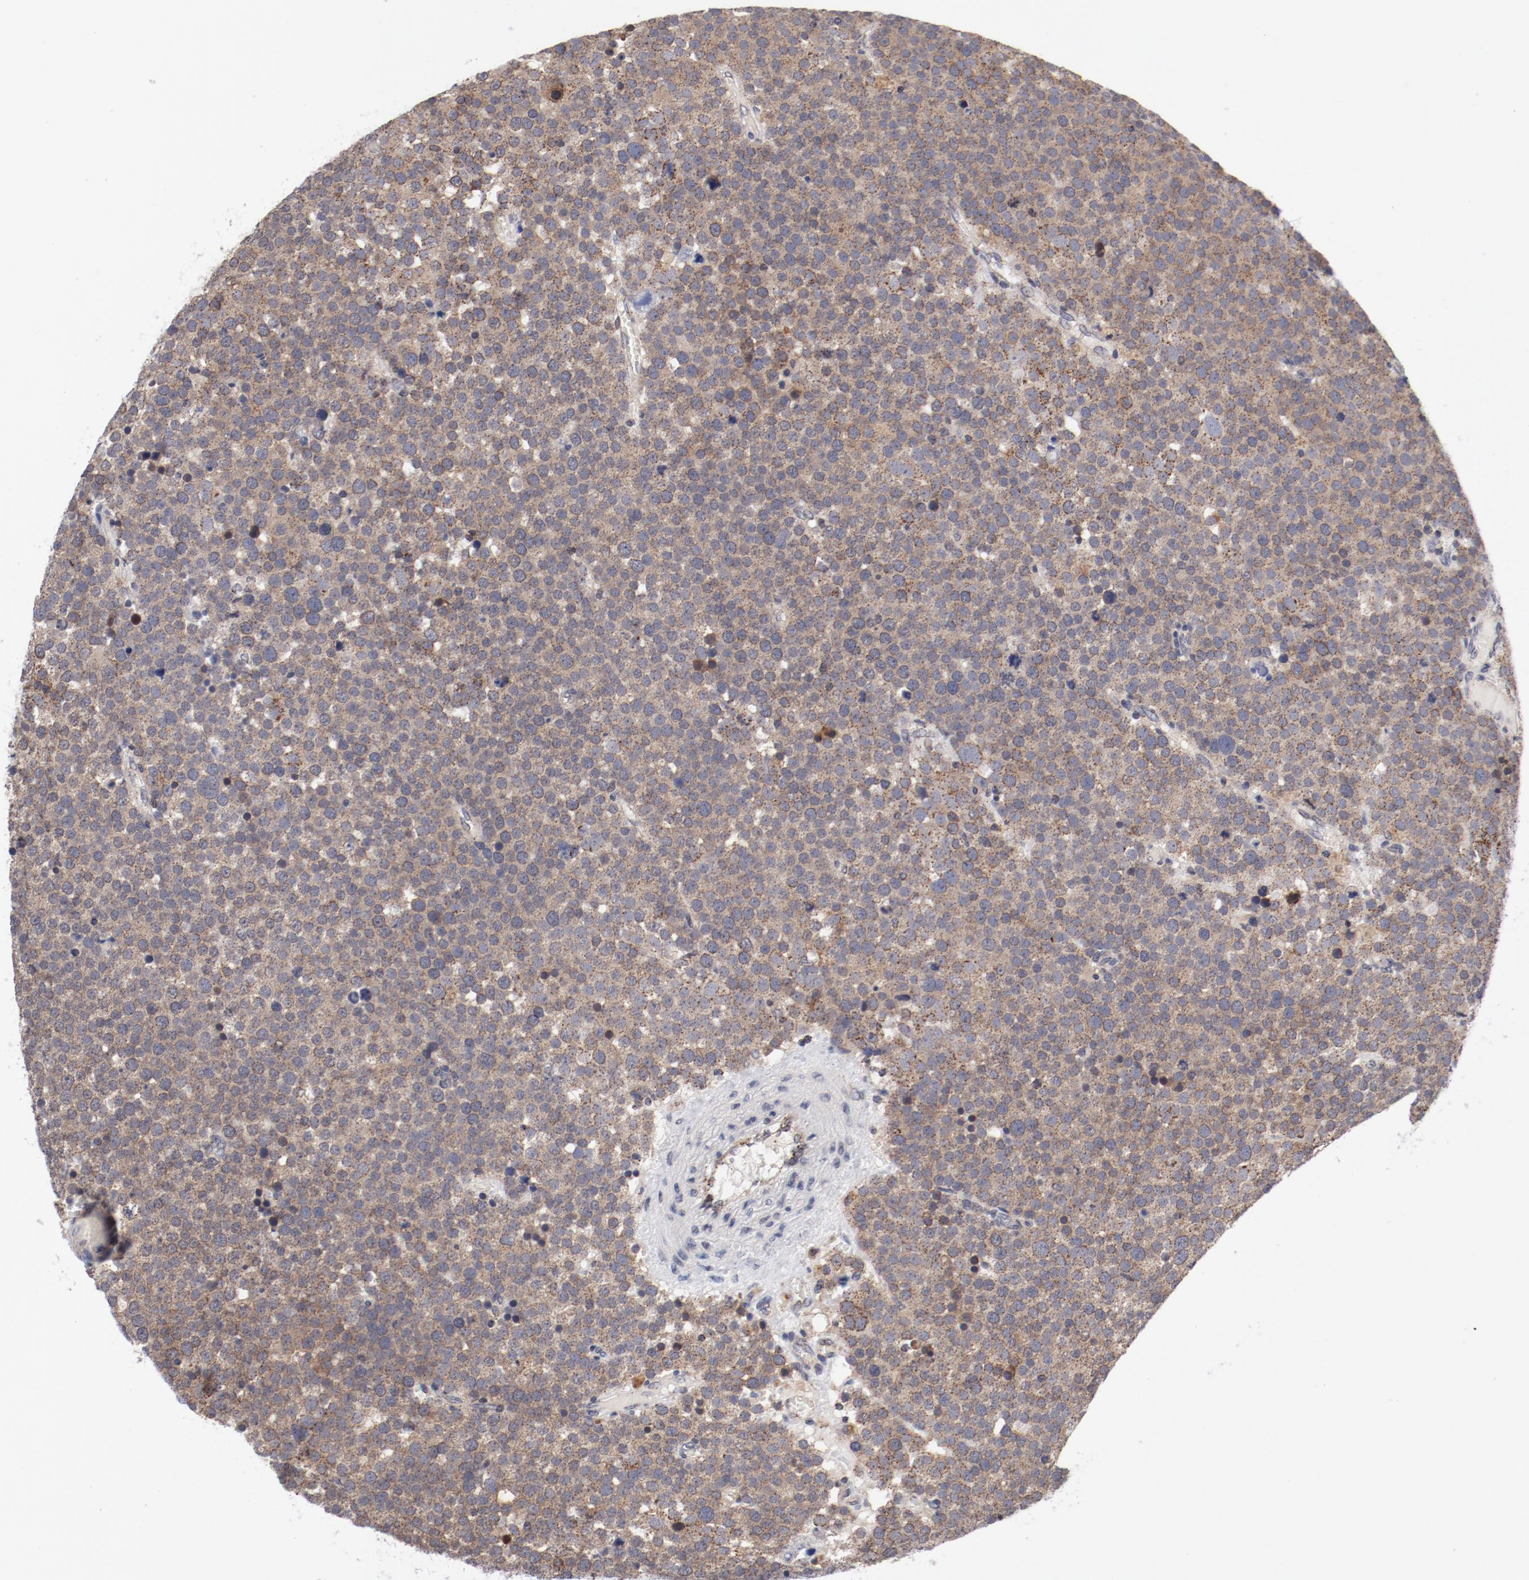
{"staining": {"intensity": "weak", "quantity": ">75%", "location": "cytoplasmic/membranous"}, "tissue": "testis cancer", "cell_type": "Tumor cells", "image_type": "cancer", "snomed": [{"axis": "morphology", "description": "Seminoma, NOS"}, {"axis": "topography", "description": "Testis"}], "caption": "Testis seminoma tissue displays weak cytoplasmic/membranous expression in about >75% of tumor cells (brown staining indicates protein expression, while blue staining denotes nuclei).", "gene": "RPL12", "patient": {"sex": "male", "age": 71}}